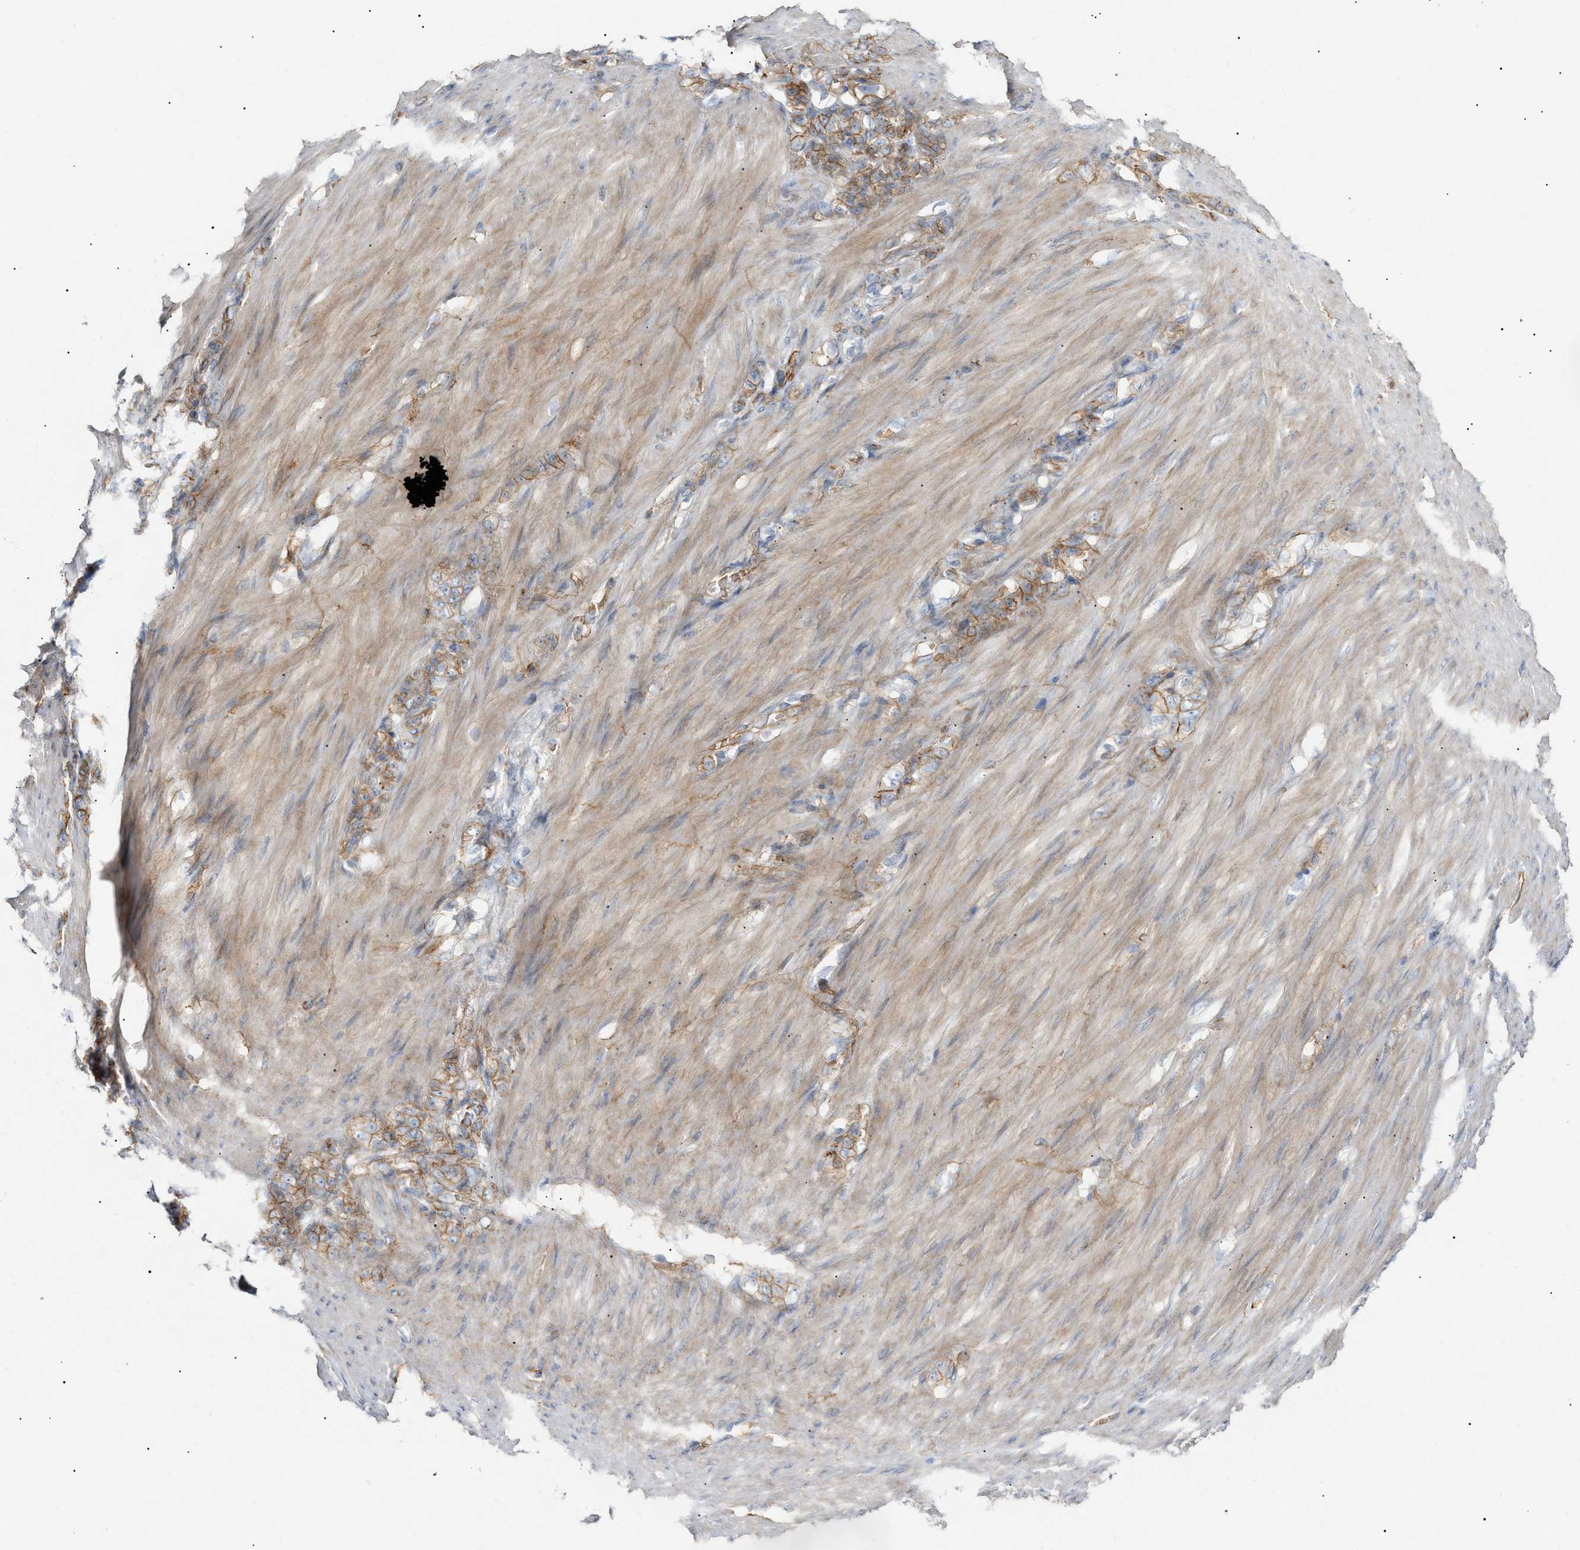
{"staining": {"intensity": "moderate", "quantity": "25%-75%", "location": "cytoplasmic/membranous"}, "tissue": "stomach cancer", "cell_type": "Tumor cells", "image_type": "cancer", "snomed": [{"axis": "morphology", "description": "Adenocarcinoma, NOS"}, {"axis": "topography", "description": "Stomach"}], "caption": "Immunohistochemistry staining of stomach cancer, which reveals medium levels of moderate cytoplasmic/membranous positivity in about 25%-75% of tumor cells indicating moderate cytoplasmic/membranous protein expression. The staining was performed using DAB (3,3'-diaminobenzidine) (brown) for protein detection and nuclei were counterstained in hematoxylin (blue).", "gene": "ZFHX2", "patient": {"sex": "male", "age": 82}}